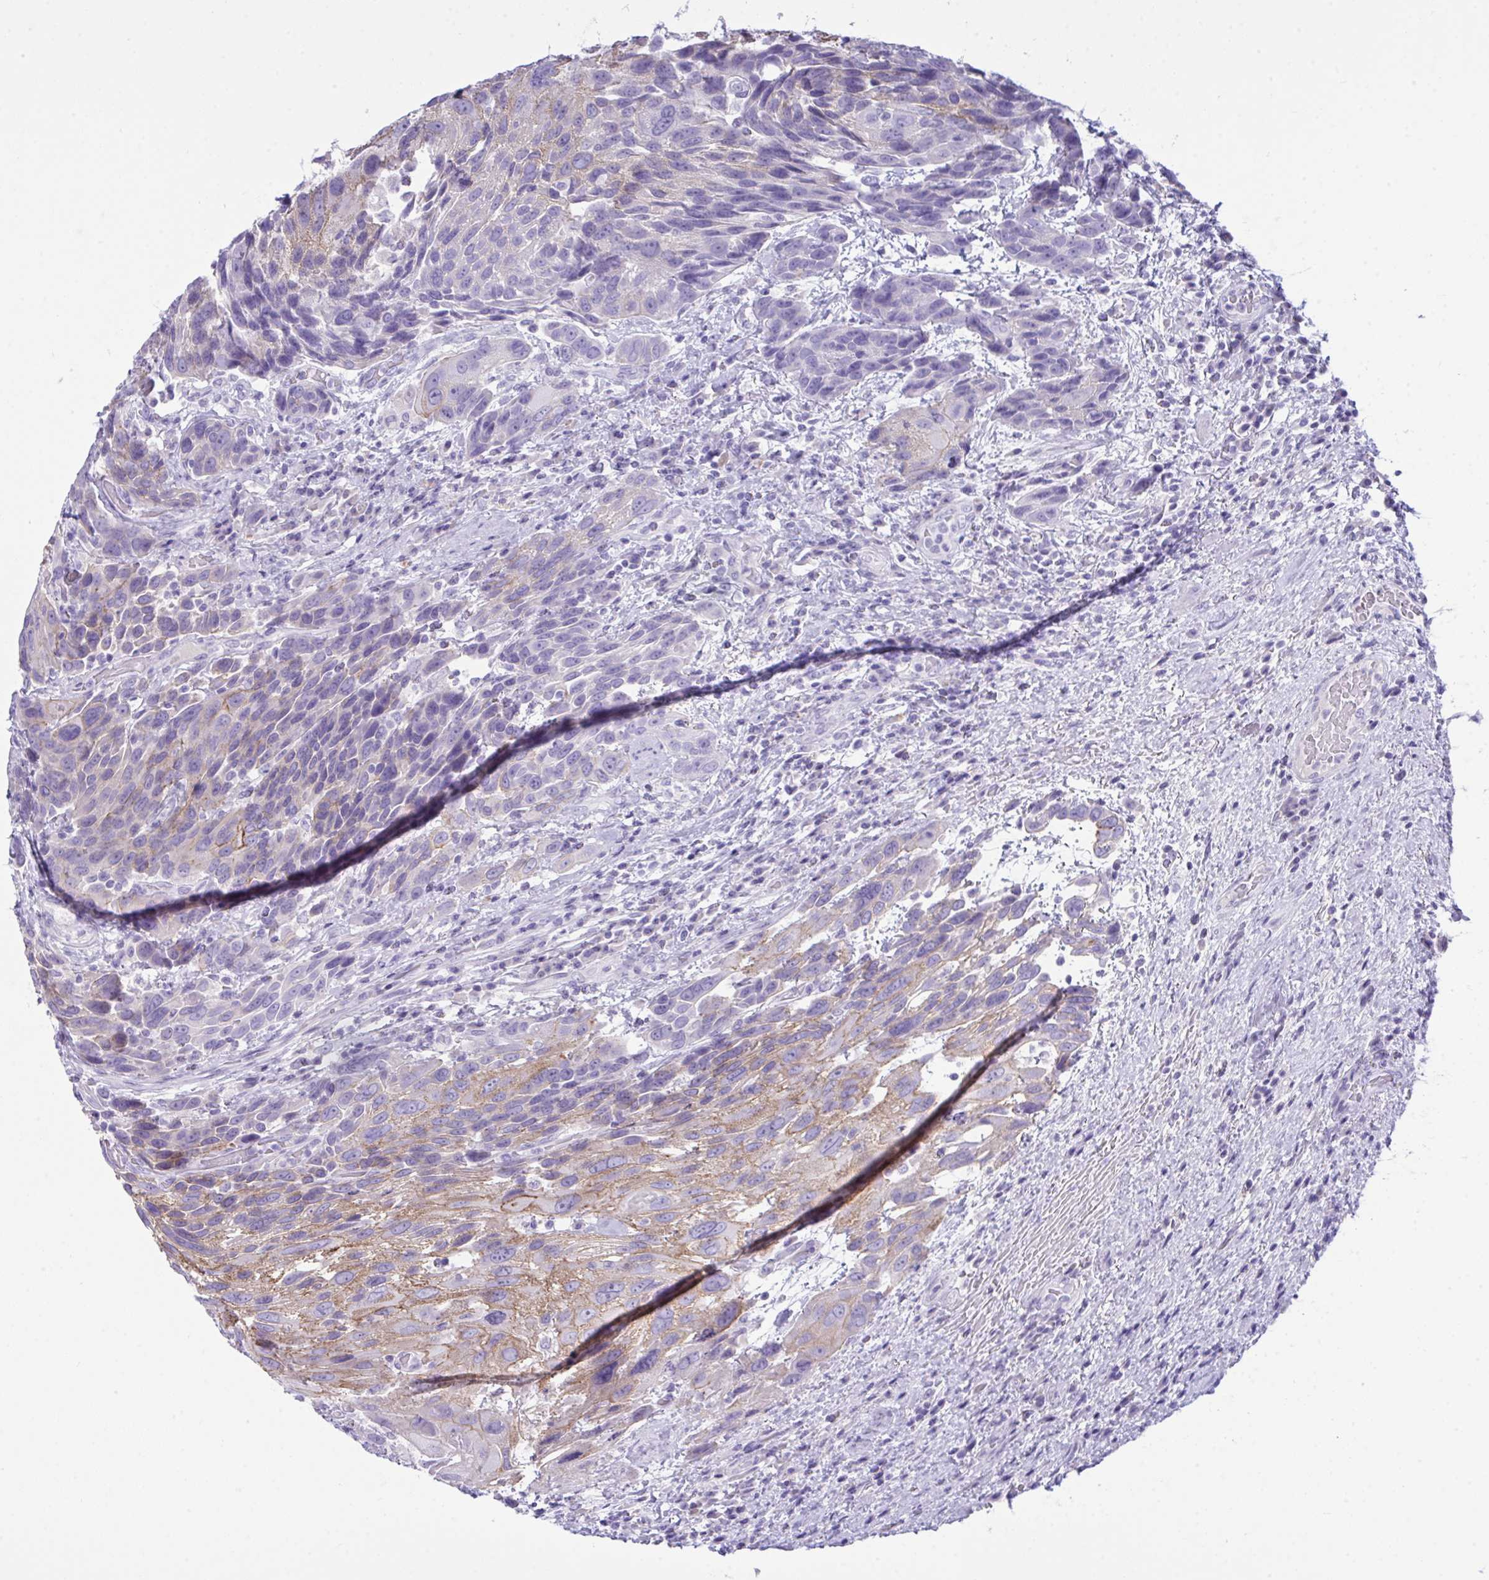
{"staining": {"intensity": "weak", "quantity": "<25%", "location": "cytoplasmic/membranous"}, "tissue": "urothelial cancer", "cell_type": "Tumor cells", "image_type": "cancer", "snomed": [{"axis": "morphology", "description": "Urothelial carcinoma, High grade"}, {"axis": "topography", "description": "Urinary bladder"}], "caption": "The IHC photomicrograph has no significant positivity in tumor cells of high-grade urothelial carcinoma tissue. Nuclei are stained in blue.", "gene": "GLB1L2", "patient": {"sex": "female", "age": 70}}